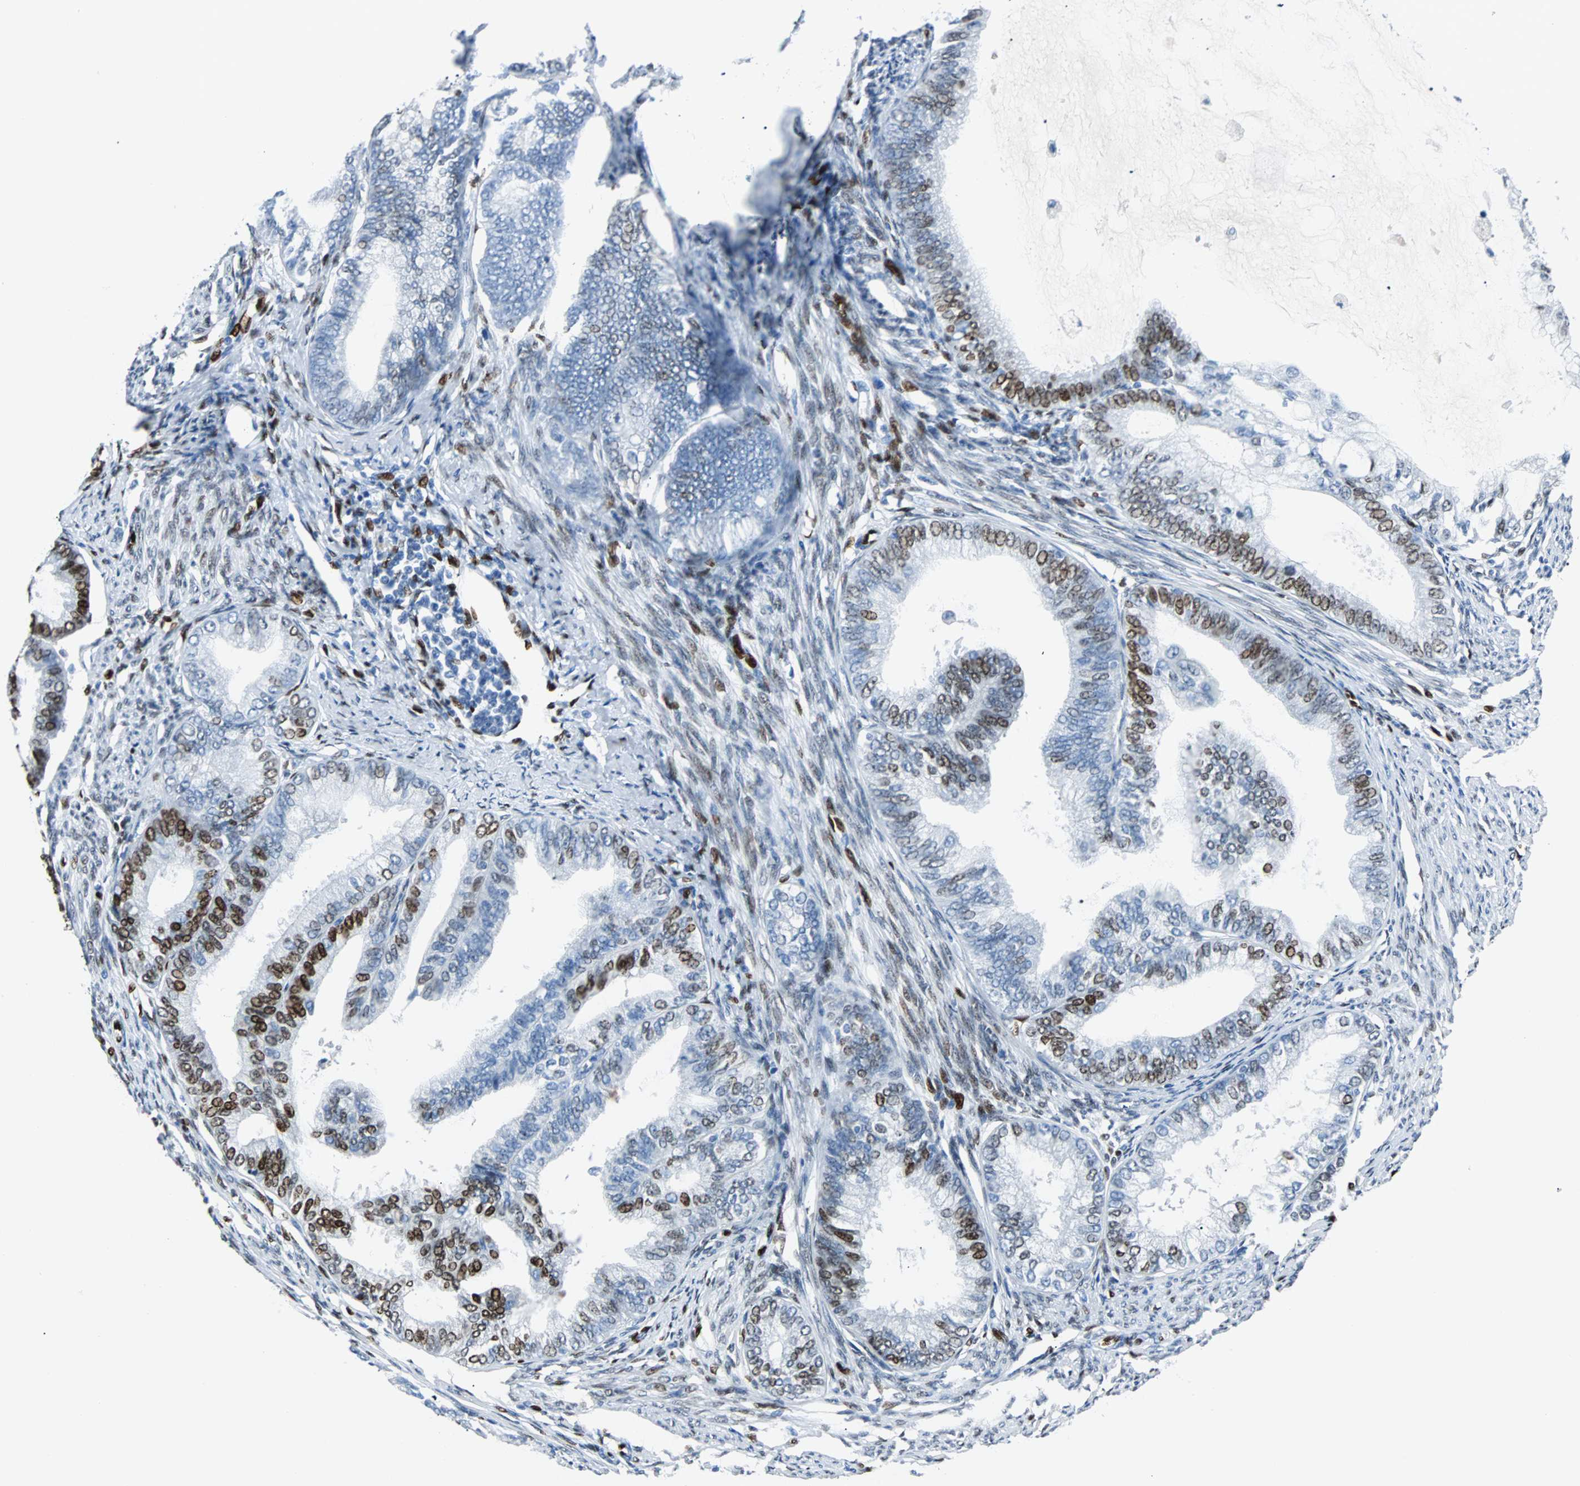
{"staining": {"intensity": "moderate", "quantity": "<25%", "location": "nuclear"}, "tissue": "endometrial cancer", "cell_type": "Tumor cells", "image_type": "cancer", "snomed": [{"axis": "morphology", "description": "Adenocarcinoma, NOS"}, {"axis": "topography", "description": "Endometrium"}], "caption": "Protein analysis of adenocarcinoma (endometrial) tissue shows moderate nuclear positivity in approximately <25% of tumor cells.", "gene": "IL33", "patient": {"sex": "female", "age": 86}}